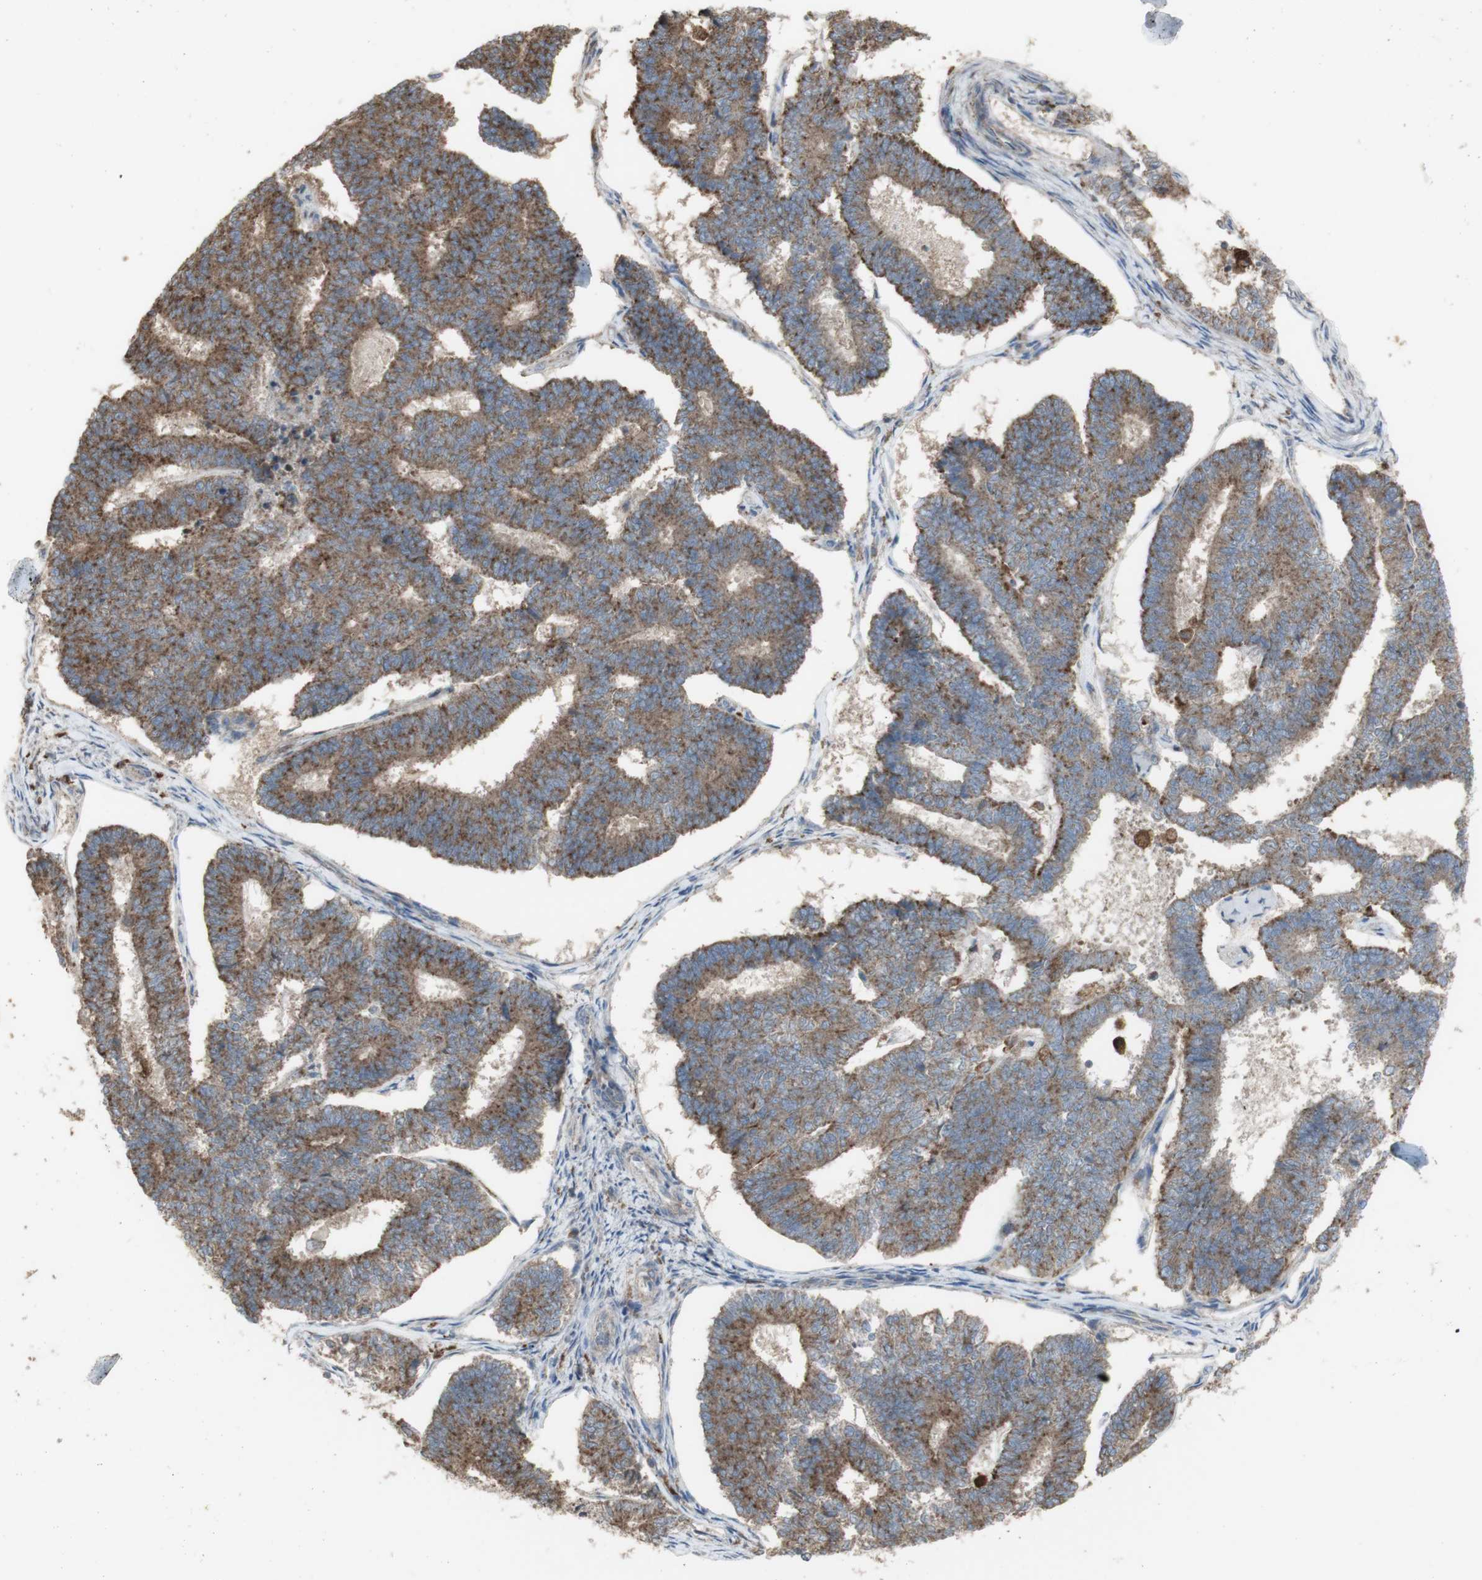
{"staining": {"intensity": "moderate", "quantity": ">75%", "location": "cytoplasmic/membranous"}, "tissue": "endometrial cancer", "cell_type": "Tumor cells", "image_type": "cancer", "snomed": [{"axis": "morphology", "description": "Adenocarcinoma, NOS"}, {"axis": "topography", "description": "Endometrium"}], "caption": "A histopathology image of human endometrial cancer (adenocarcinoma) stained for a protein demonstrates moderate cytoplasmic/membranous brown staining in tumor cells.", "gene": "ATP6V1E1", "patient": {"sex": "female", "age": 70}}